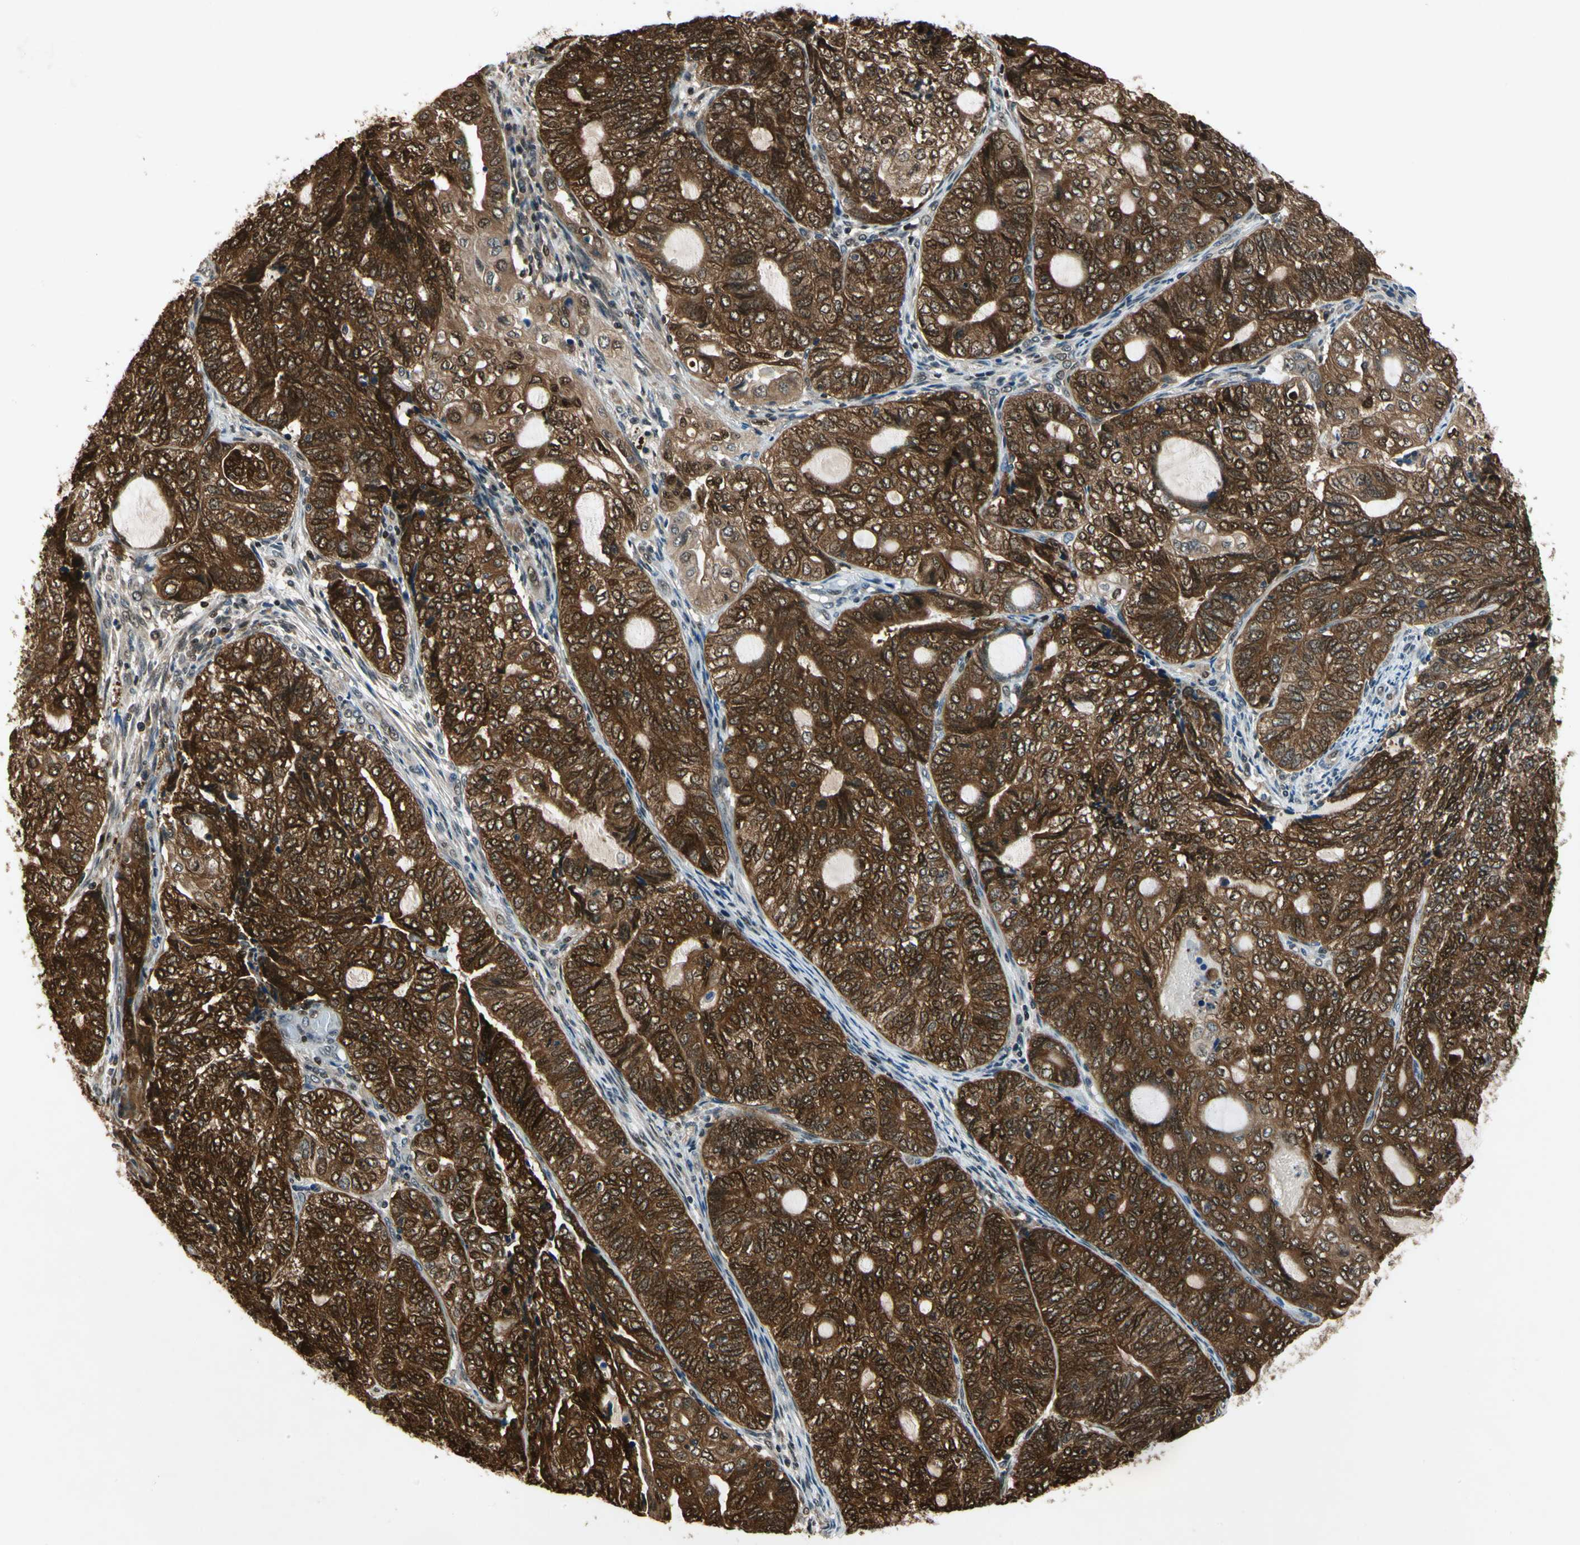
{"staining": {"intensity": "strong", "quantity": ">75%", "location": "cytoplasmic/membranous"}, "tissue": "endometrial cancer", "cell_type": "Tumor cells", "image_type": "cancer", "snomed": [{"axis": "morphology", "description": "Adenocarcinoma, NOS"}, {"axis": "topography", "description": "Uterus"}, {"axis": "topography", "description": "Endometrium"}], "caption": "Brown immunohistochemical staining in human adenocarcinoma (endometrial) demonstrates strong cytoplasmic/membranous expression in about >75% of tumor cells. The protein of interest is shown in brown color, while the nuclei are stained blue.", "gene": "GSR", "patient": {"sex": "female", "age": 70}}